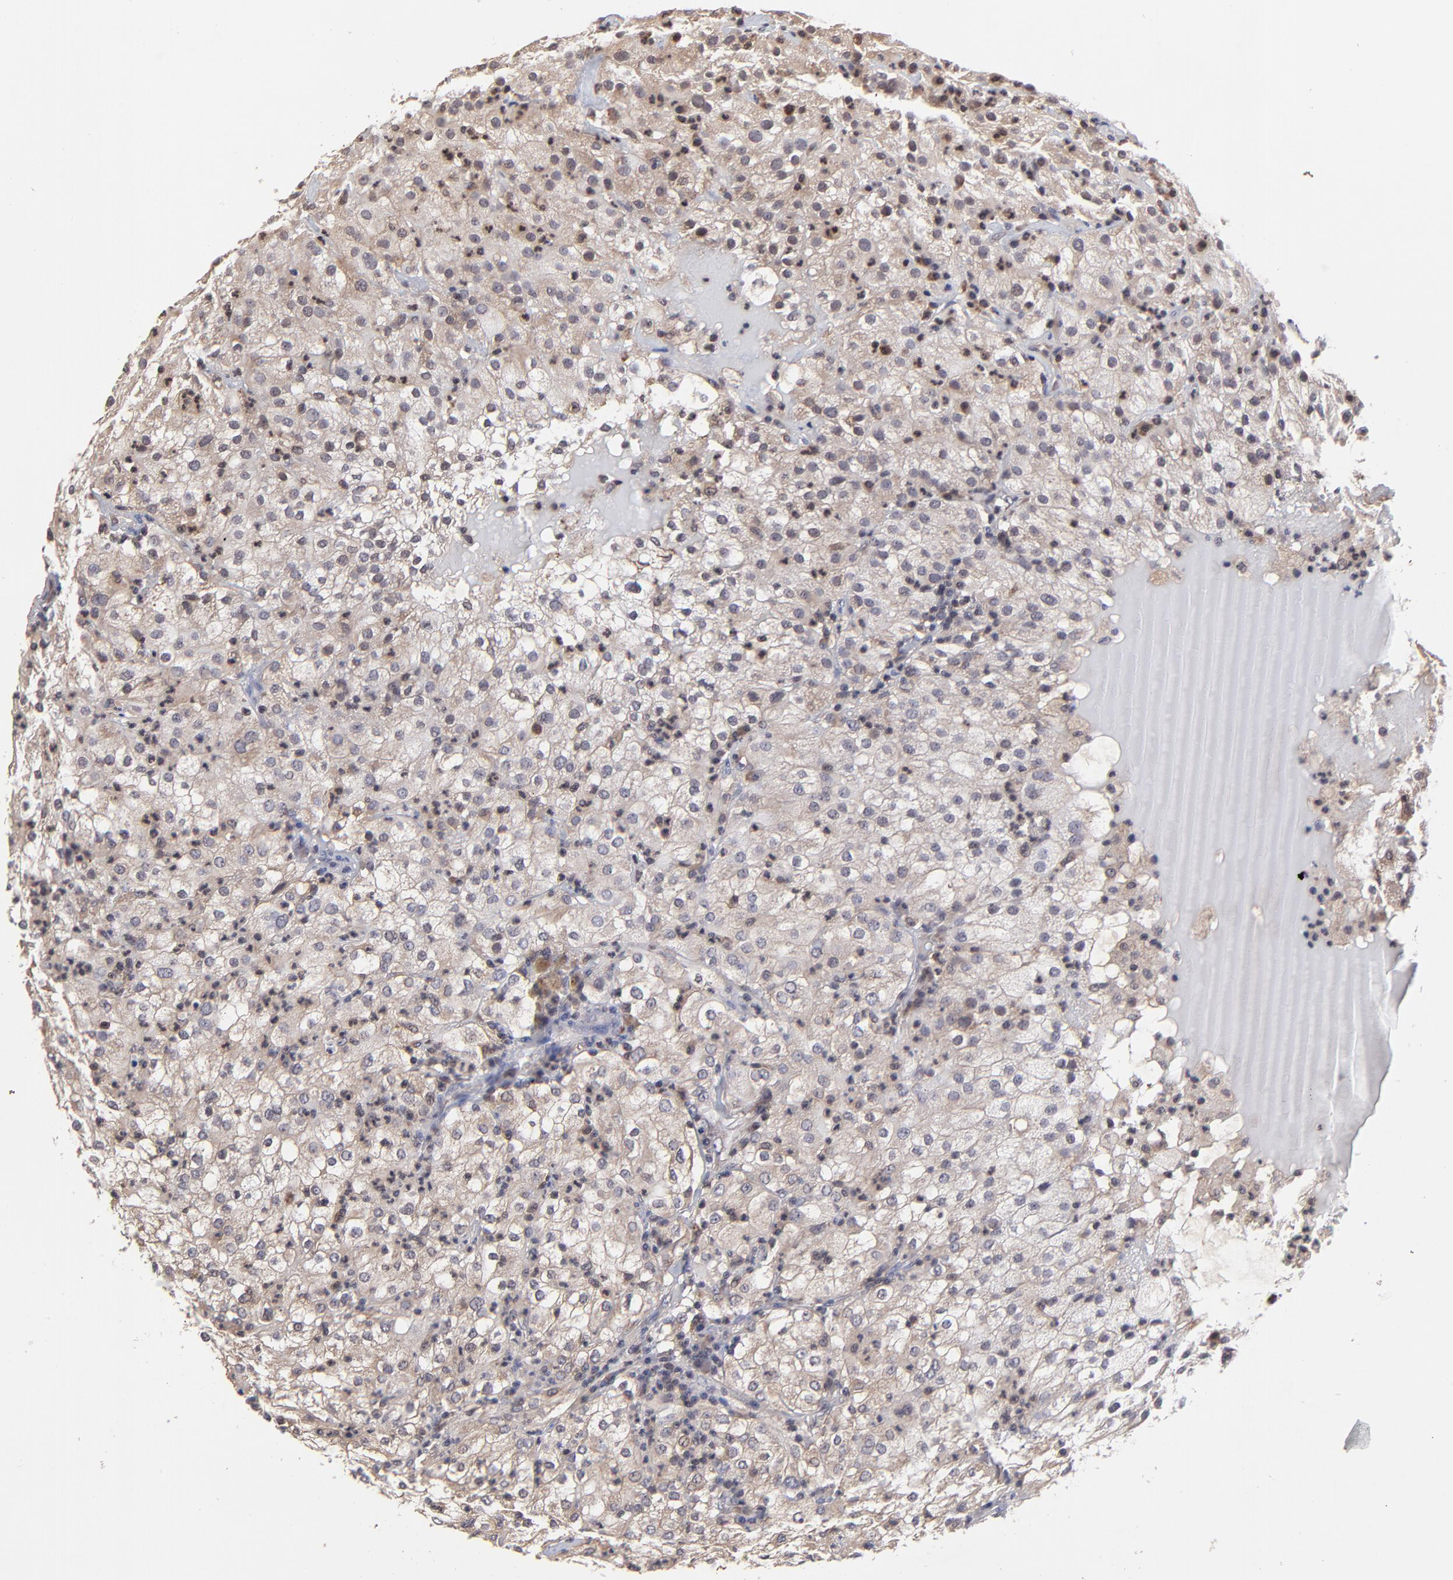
{"staining": {"intensity": "weak", "quantity": "<25%", "location": "cytoplasmic/membranous"}, "tissue": "renal cancer", "cell_type": "Tumor cells", "image_type": "cancer", "snomed": [{"axis": "morphology", "description": "Adenocarcinoma, NOS"}, {"axis": "topography", "description": "Kidney"}], "caption": "Immunohistochemistry of renal adenocarcinoma demonstrates no expression in tumor cells. (DAB (3,3'-diaminobenzidine) immunohistochemistry with hematoxylin counter stain).", "gene": "UBE2L6", "patient": {"sex": "male", "age": 59}}